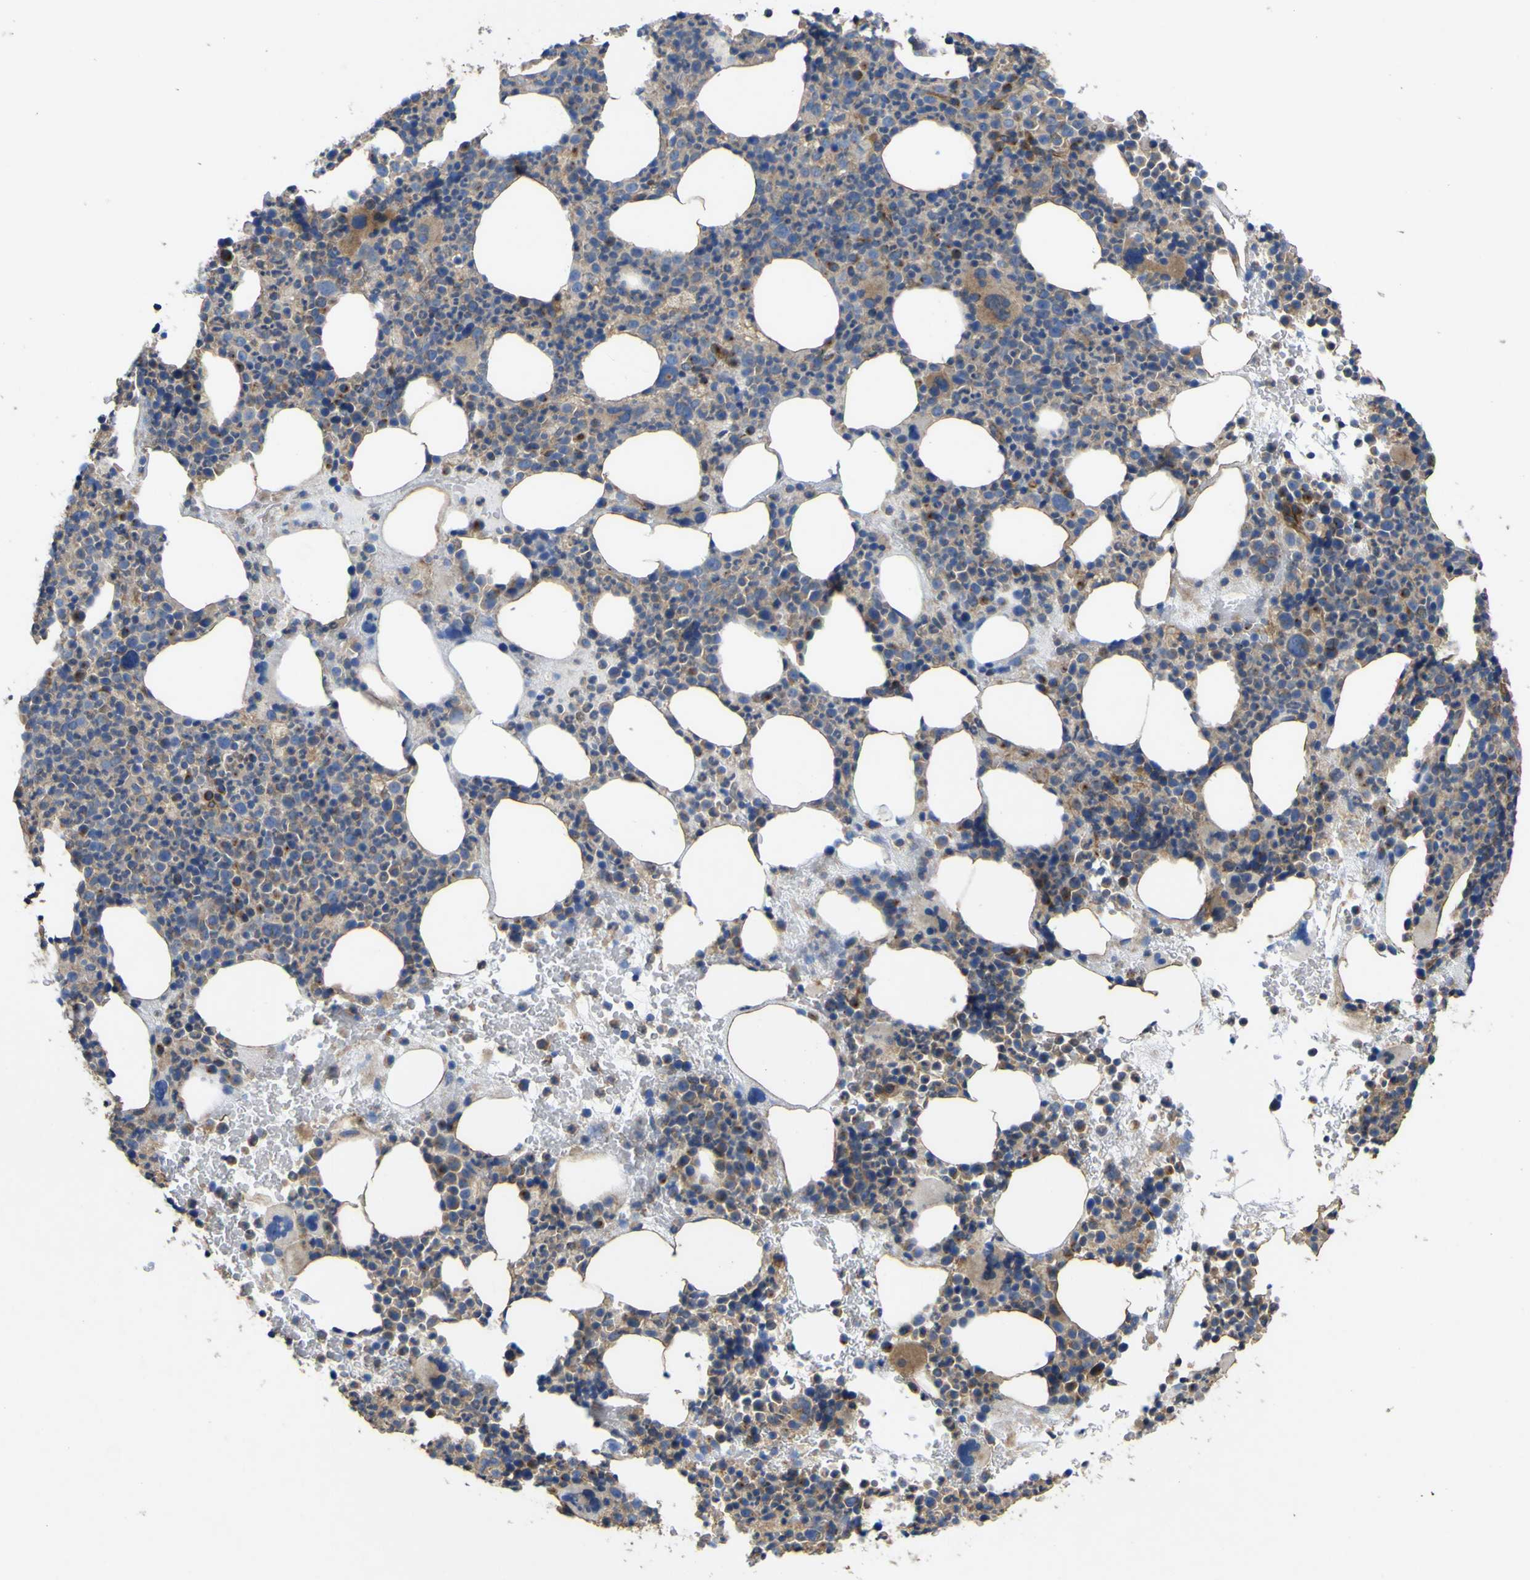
{"staining": {"intensity": "moderate", "quantity": "25%-75%", "location": "cytoplasmic/membranous"}, "tissue": "bone marrow", "cell_type": "Hematopoietic cells", "image_type": "normal", "snomed": [{"axis": "morphology", "description": "Normal tissue, NOS"}, {"axis": "morphology", "description": "Inflammation, NOS"}, {"axis": "topography", "description": "Bone marrow"}], "caption": "DAB immunohistochemical staining of benign bone marrow exhibits moderate cytoplasmic/membranous protein staining in about 25%-75% of hematopoietic cells. Immunohistochemistry (ihc) stains the protein of interest in brown and the nuclei are stained blue.", "gene": "TNFSF15", "patient": {"sex": "male", "age": 73}}